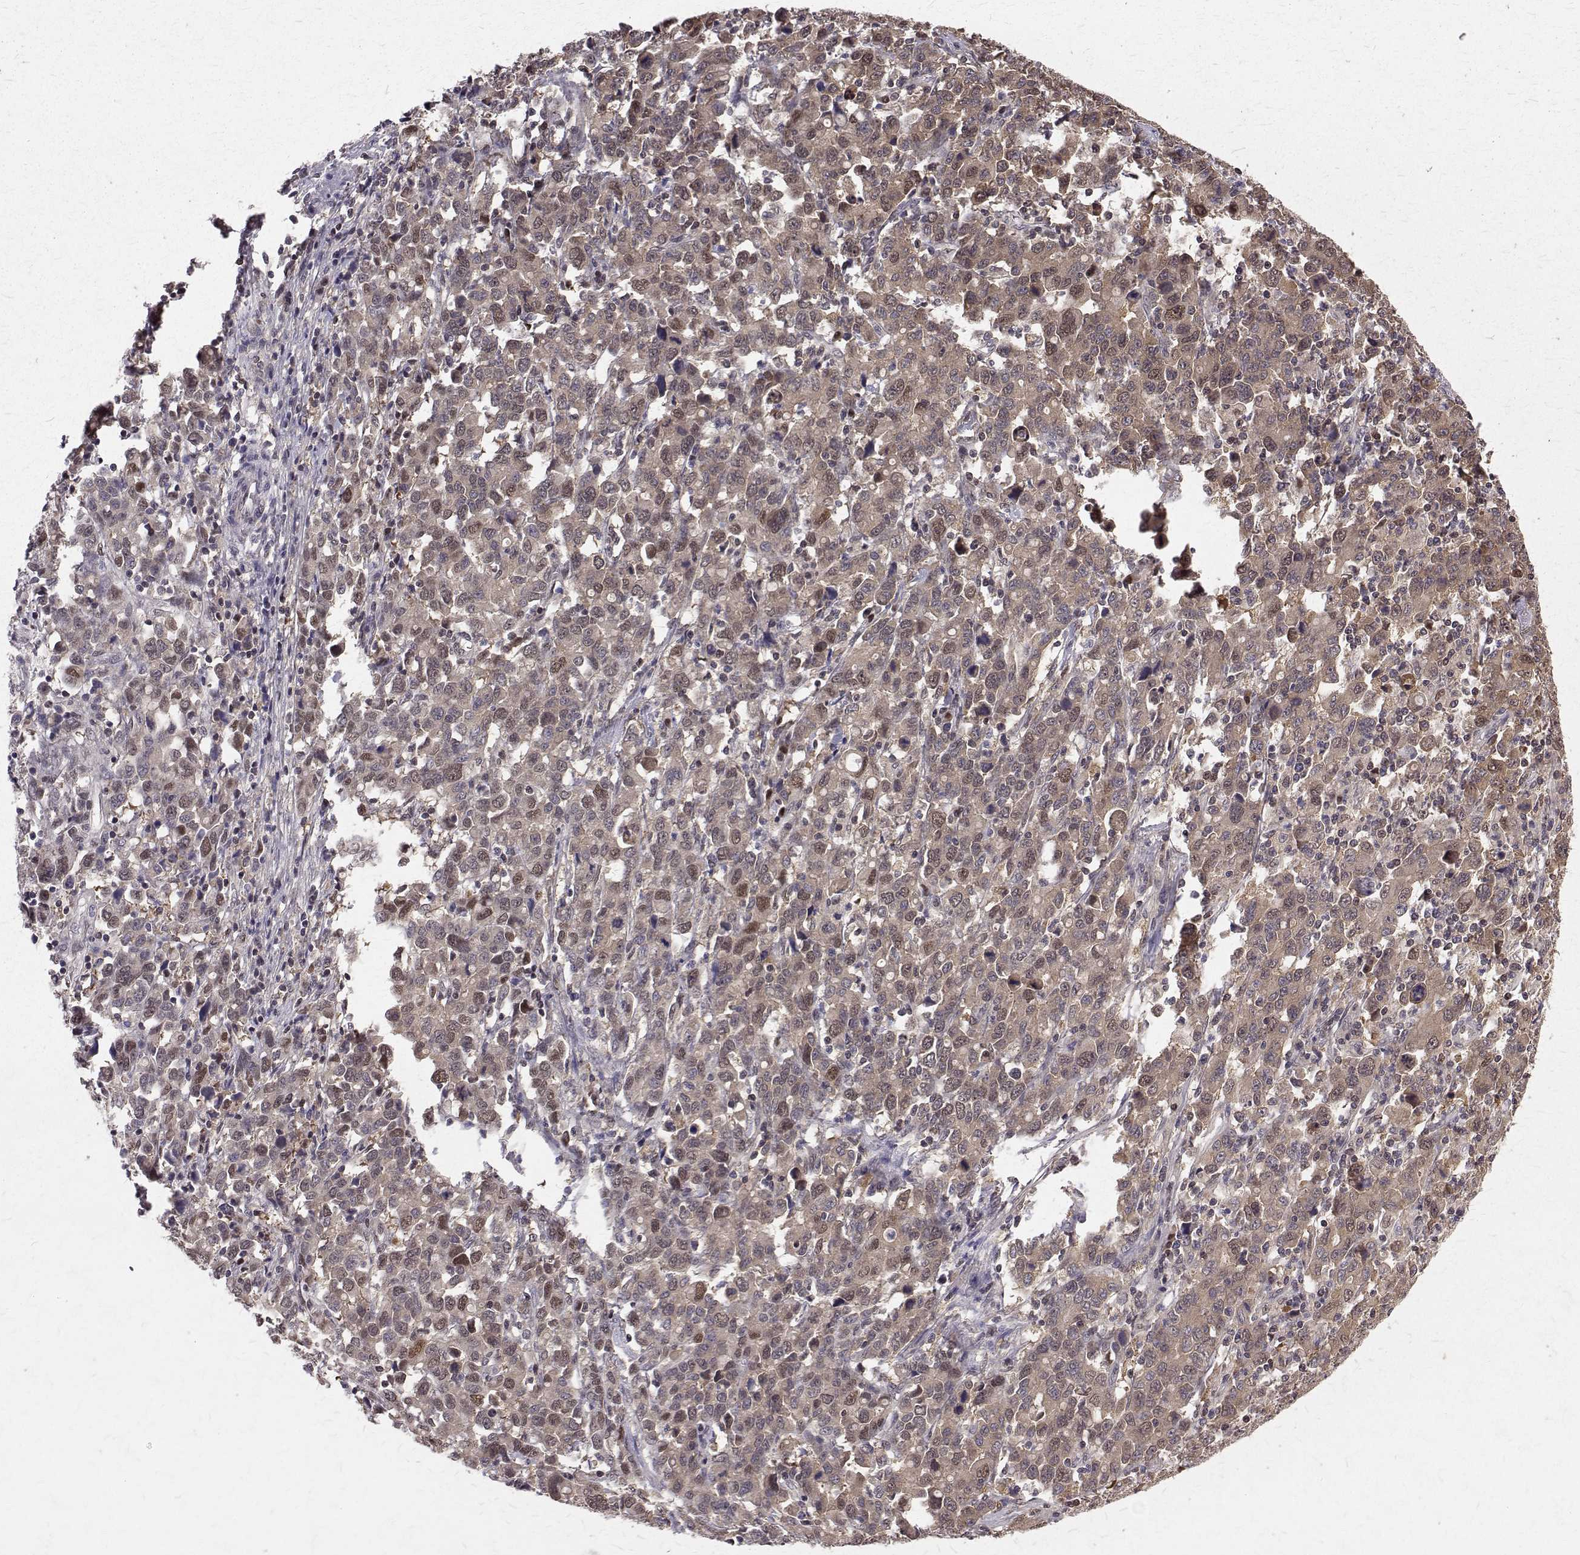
{"staining": {"intensity": "weak", "quantity": "25%-75%", "location": "cytoplasmic/membranous,nuclear"}, "tissue": "stomach cancer", "cell_type": "Tumor cells", "image_type": "cancer", "snomed": [{"axis": "morphology", "description": "Adenocarcinoma, NOS"}, {"axis": "topography", "description": "Stomach, upper"}], "caption": "Stomach cancer (adenocarcinoma) tissue shows weak cytoplasmic/membranous and nuclear positivity in approximately 25%-75% of tumor cells", "gene": "NIF3L1", "patient": {"sex": "male", "age": 69}}